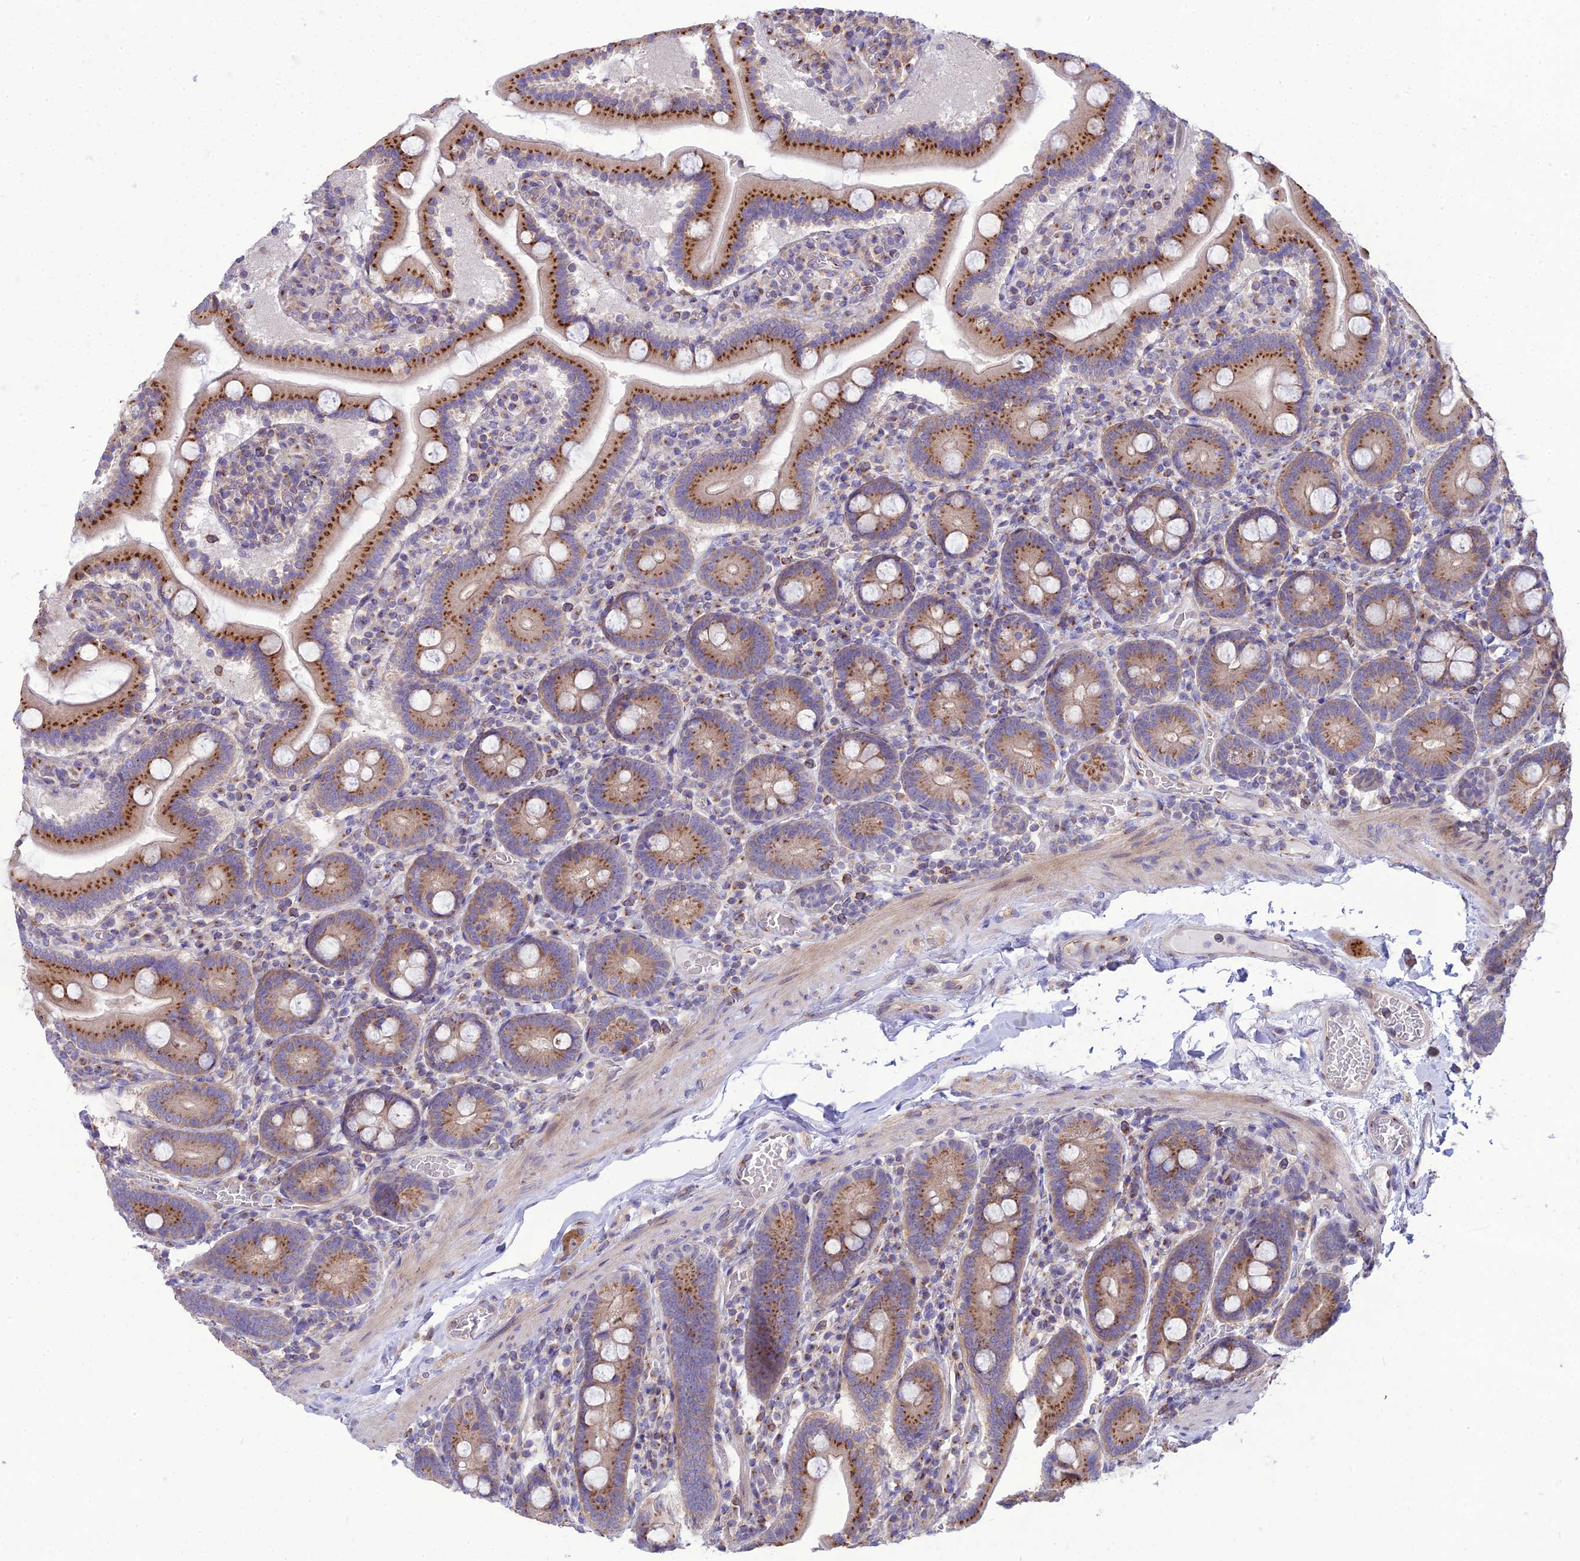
{"staining": {"intensity": "strong", "quantity": "25%-75%", "location": "cytoplasmic/membranous"}, "tissue": "duodenum", "cell_type": "Glandular cells", "image_type": "normal", "snomed": [{"axis": "morphology", "description": "Normal tissue, NOS"}, {"axis": "topography", "description": "Duodenum"}], "caption": "Duodenum was stained to show a protein in brown. There is high levels of strong cytoplasmic/membranous staining in approximately 25%-75% of glandular cells. The staining is performed using DAB (3,3'-diaminobenzidine) brown chromogen to label protein expression. The nuclei are counter-stained blue using hematoxylin.", "gene": "SPRYD7", "patient": {"sex": "male", "age": 55}}